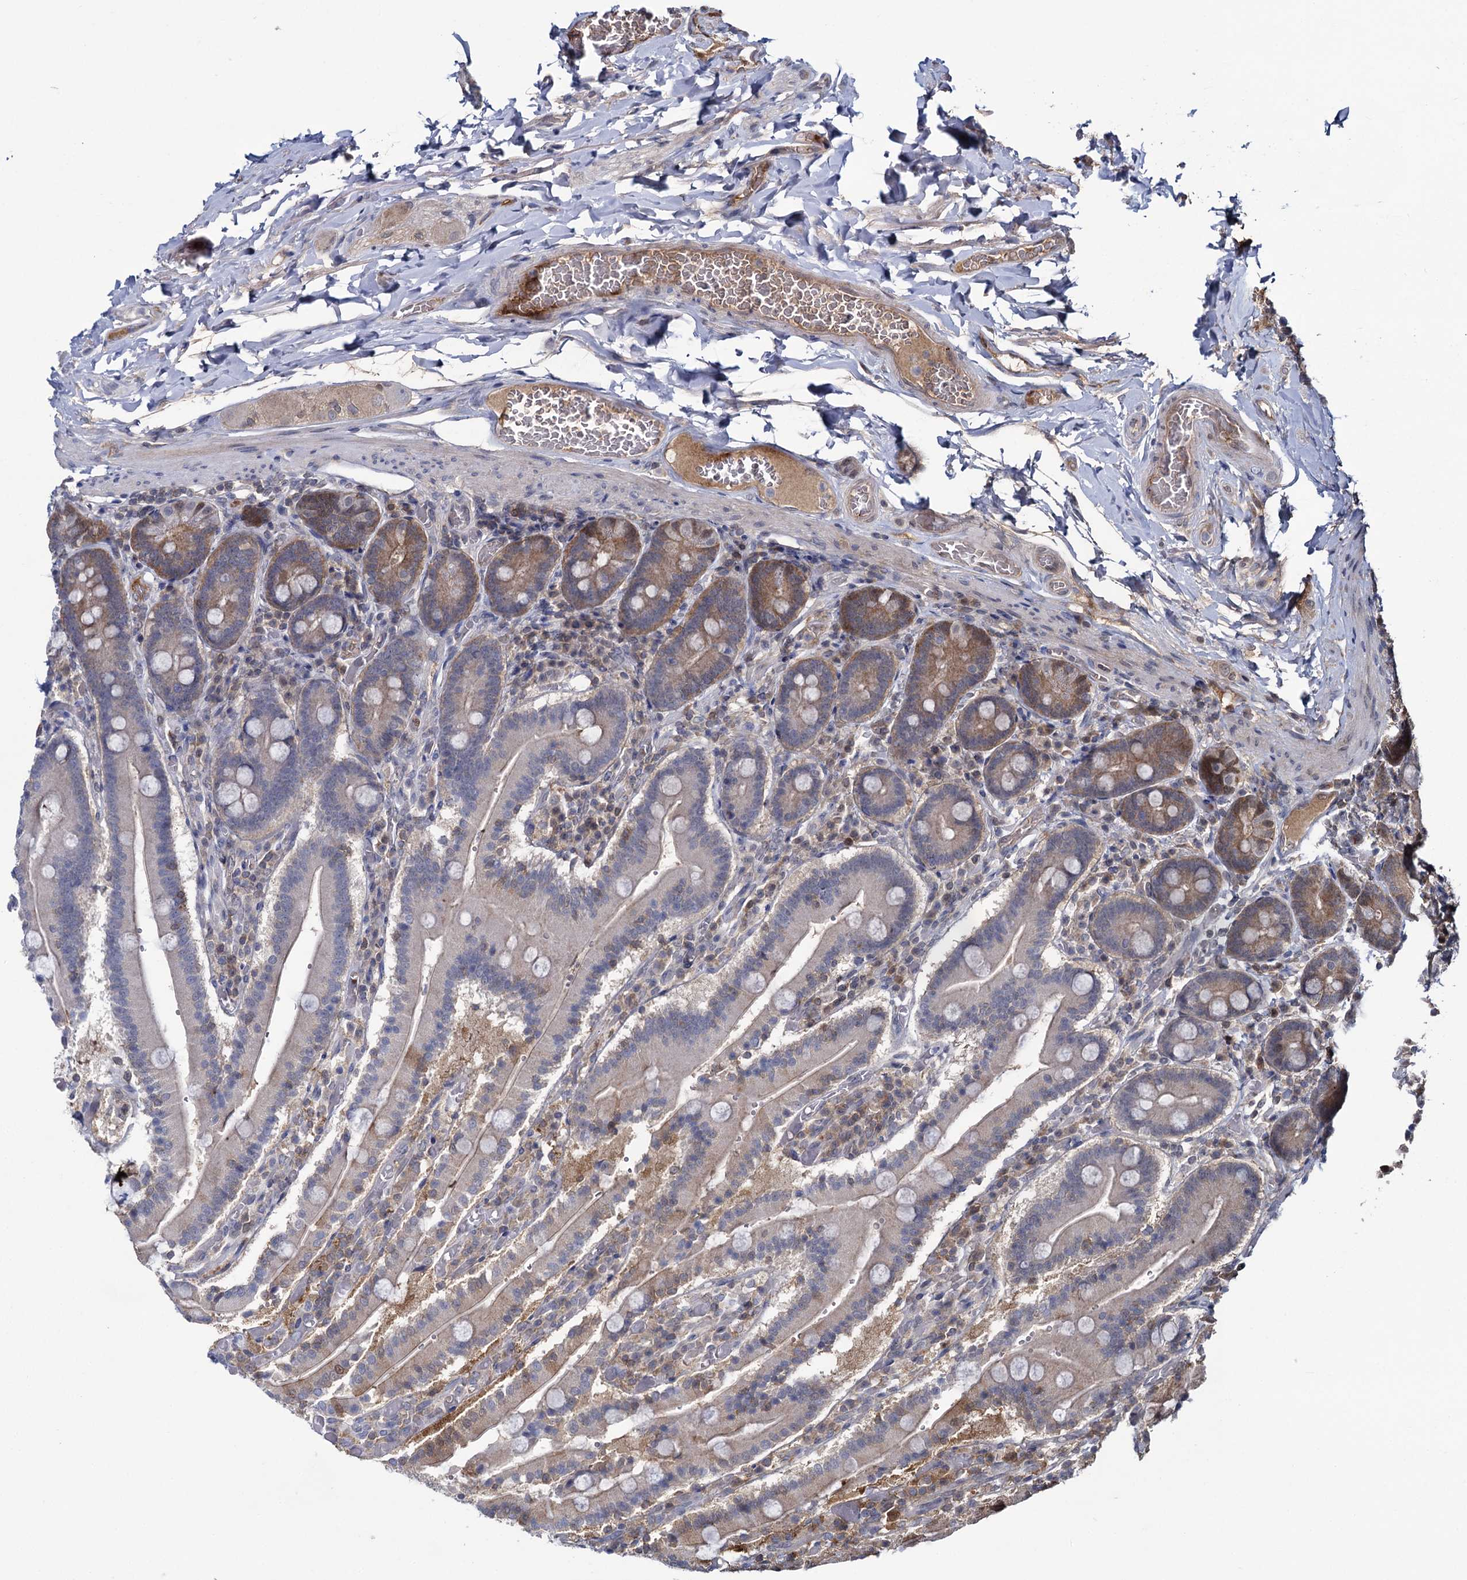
{"staining": {"intensity": "moderate", "quantity": "<25%", "location": "cytoplasmic/membranous"}, "tissue": "duodenum", "cell_type": "Glandular cells", "image_type": "normal", "snomed": [{"axis": "morphology", "description": "Normal tissue, NOS"}, {"axis": "topography", "description": "Duodenum"}], "caption": "Unremarkable duodenum displays moderate cytoplasmic/membranous positivity in approximately <25% of glandular cells, visualized by immunohistochemistry. (IHC, brightfield microscopy, high magnification).", "gene": "GLO1", "patient": {"sex": "female", "age": 62}}